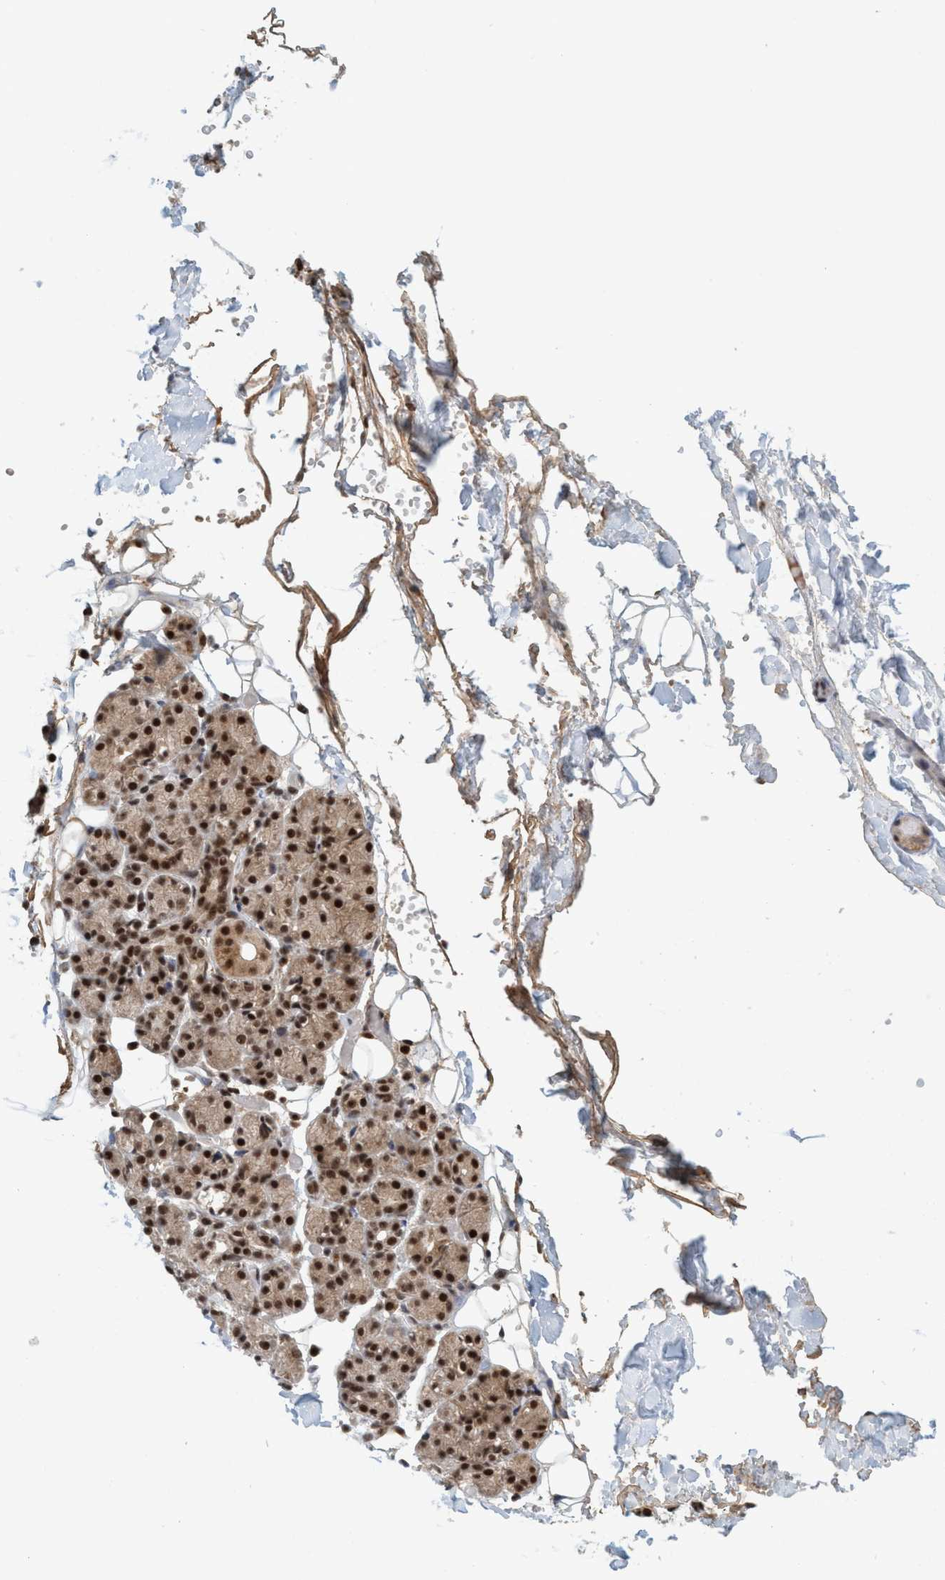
{"staining": {"intensity": "strong", "quantity": ">75%", "location": "nuclear"}, "tissue": "salivary gland", "cell_type": "Glandular cells", "image_type": "normal", "snomed": [{"axis": "morphology", "description": "Normal tissue, NOS"}, {"axis": "topography", "description": "Salivary gland"}], "caption": "Approximately >75% of glandular cells in normal human salivary gland demonstrate strong nuclear protein staining as visualized by brown immunohistochemical staining.", "gene": "SMCR8", "patient": {"sex": "male", "age": 63}}